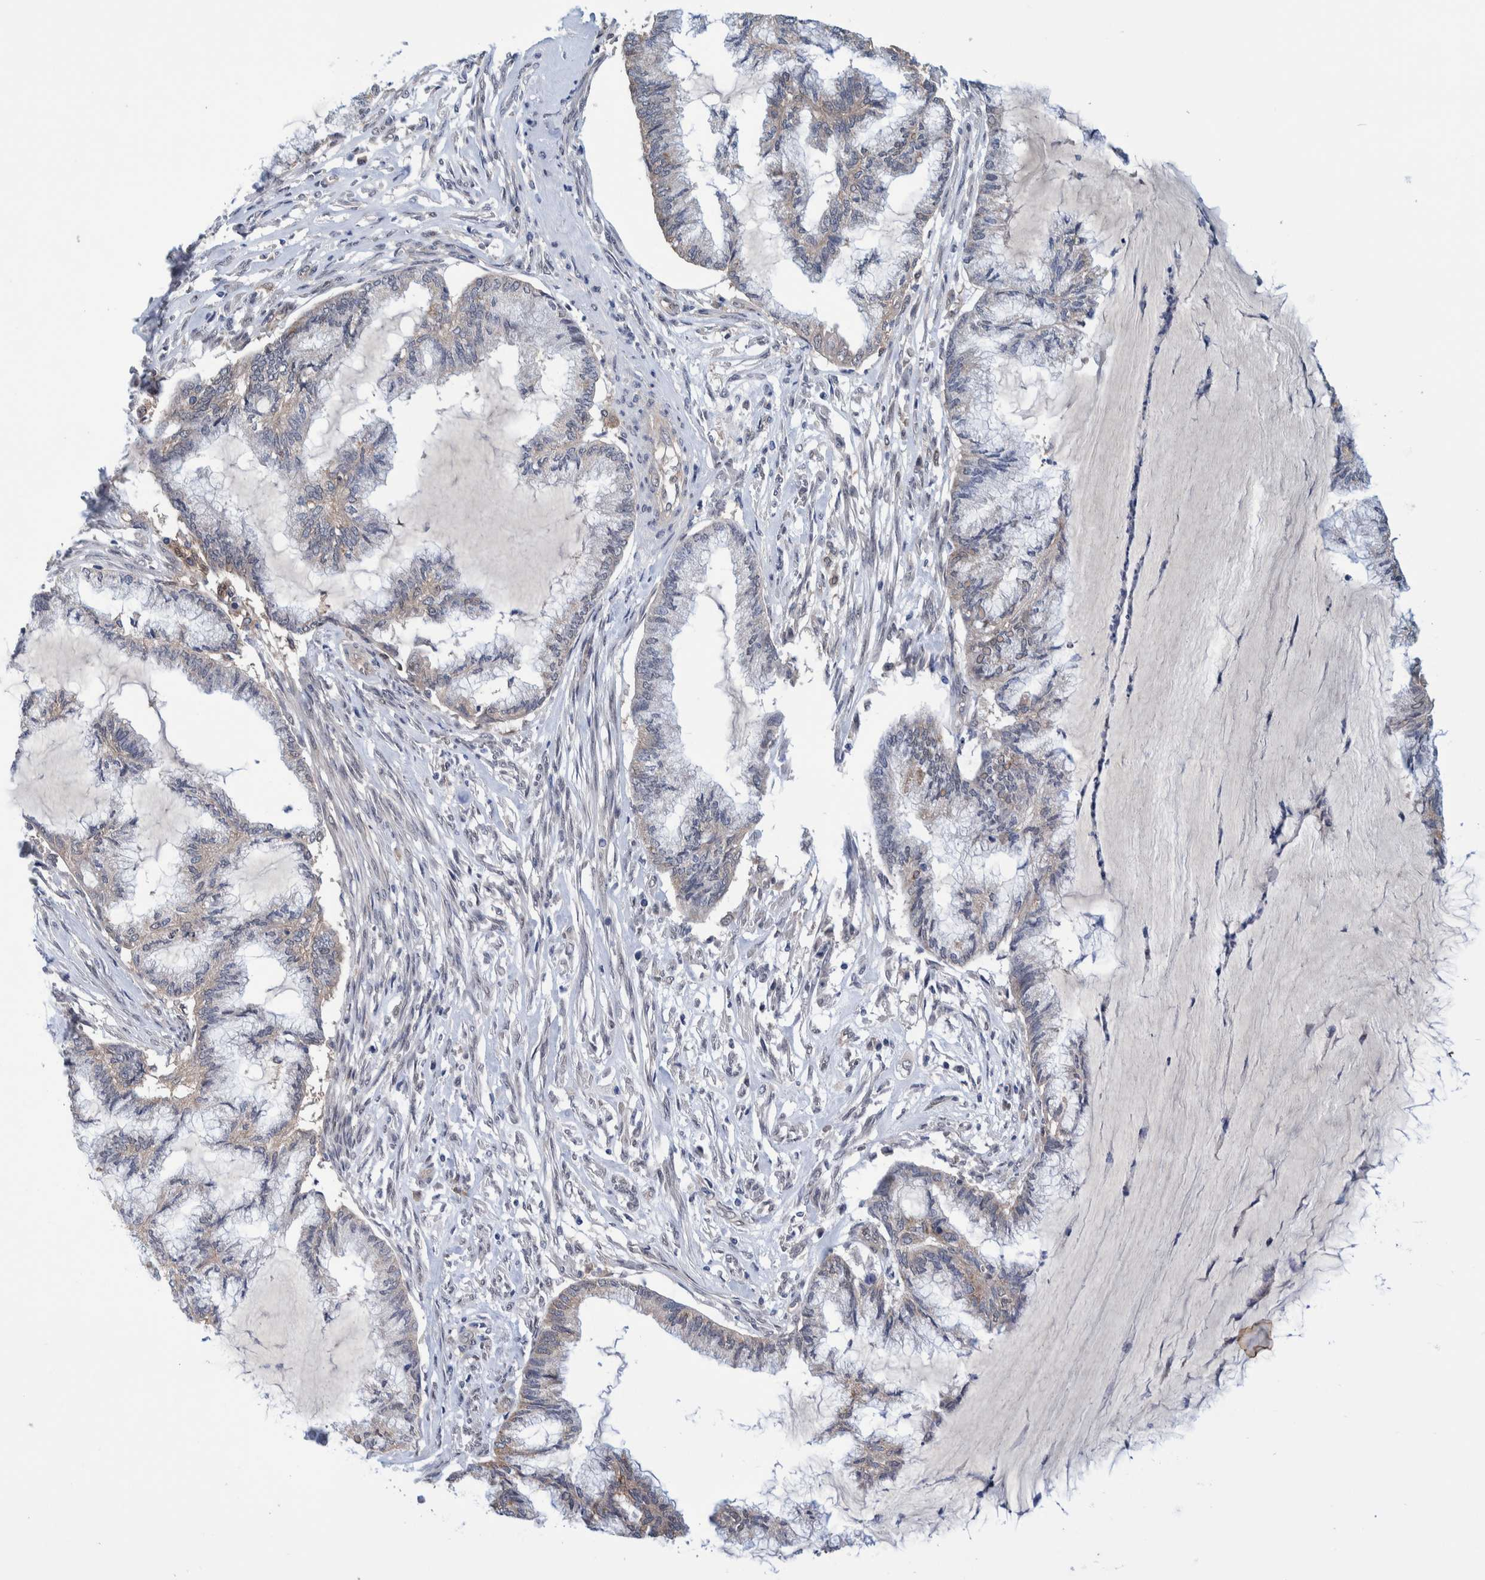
{"staining": {"intensity": "weak", "quantity": "<25%", "location": "cytoplasmic/membranous"}, "tissue": "endometrial cancer", "cell_type": "Tumor cells", "image_type": "cancer", "snomed": [{"axis": "morphology", "description": "Adenocarcinoma, NOS"}, {"axis": "topography", "description": "Endometrium"}], "caption": "Endometrial cancer (adenocarcinoma) was stained to show a protein in brown. There is no significant expression in tumor cells.", "gene": "PFAS", "patient": {"sex": "female", "age": 86}}